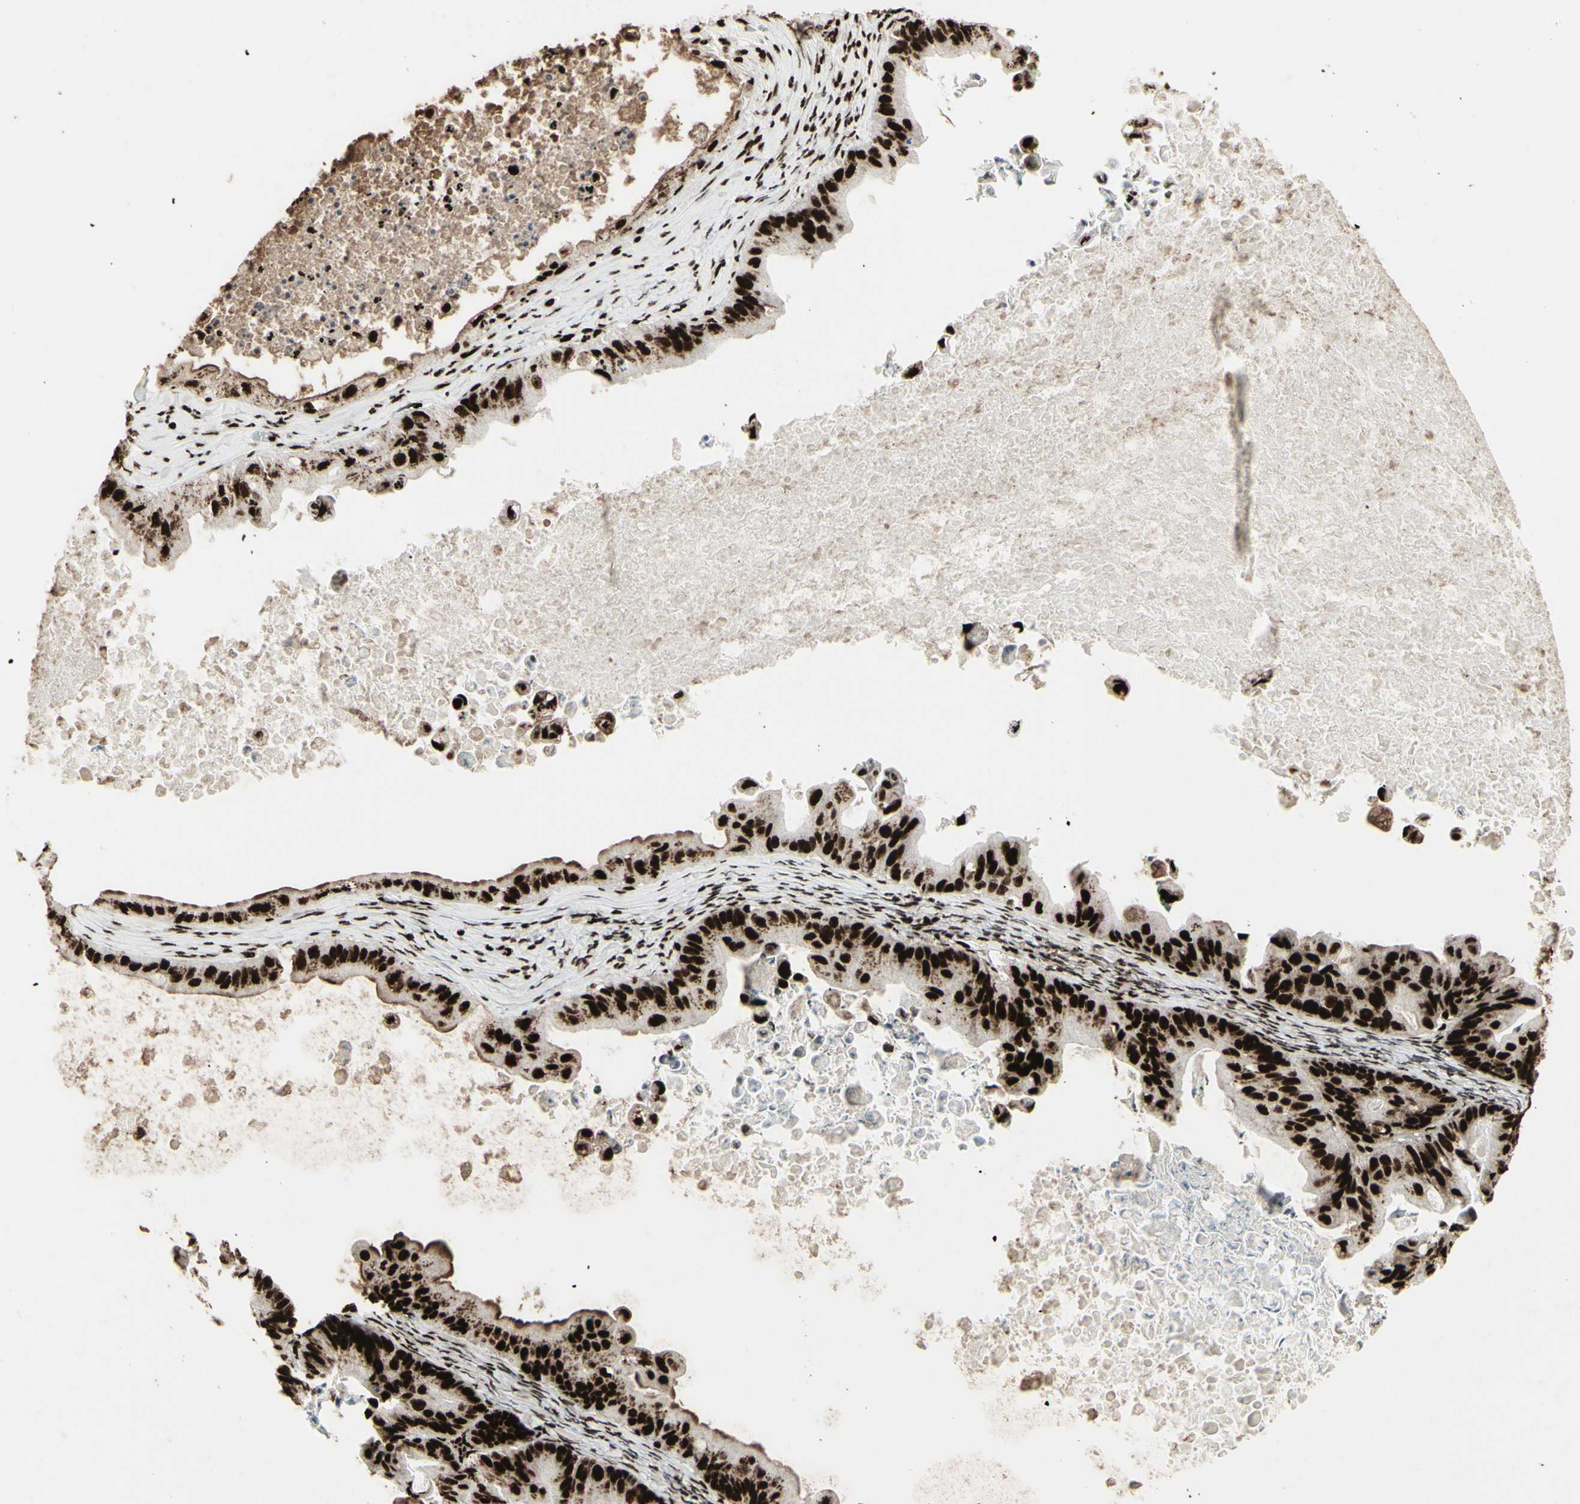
{"staining": {"intensity": "strong", "quantity": ">75%", "location": "nuclear"}, "tissue": "ovarian cancer", "cell_type": "Tumor cells", "image_type": "cancer", "snomed": [{"axis": "morphology", "description": "Cystadenocarcinoma, mucinous, NOS"}, {"axis": "topography", "description": "Ovary"}], "caption": "Protein expression analysis of human ovarian cancer reveals strong nuclear staining in approximately >75% of tumor cells. The staining was performed using DAB (3,3'-diaminobenzidine) to visualize the protein expression in brown, while the nuclei were stained in blue with hematoxylin (Magnification: 20x).", "gene": "U2AF2", "patient": {"sex": "female", "age": 37}}